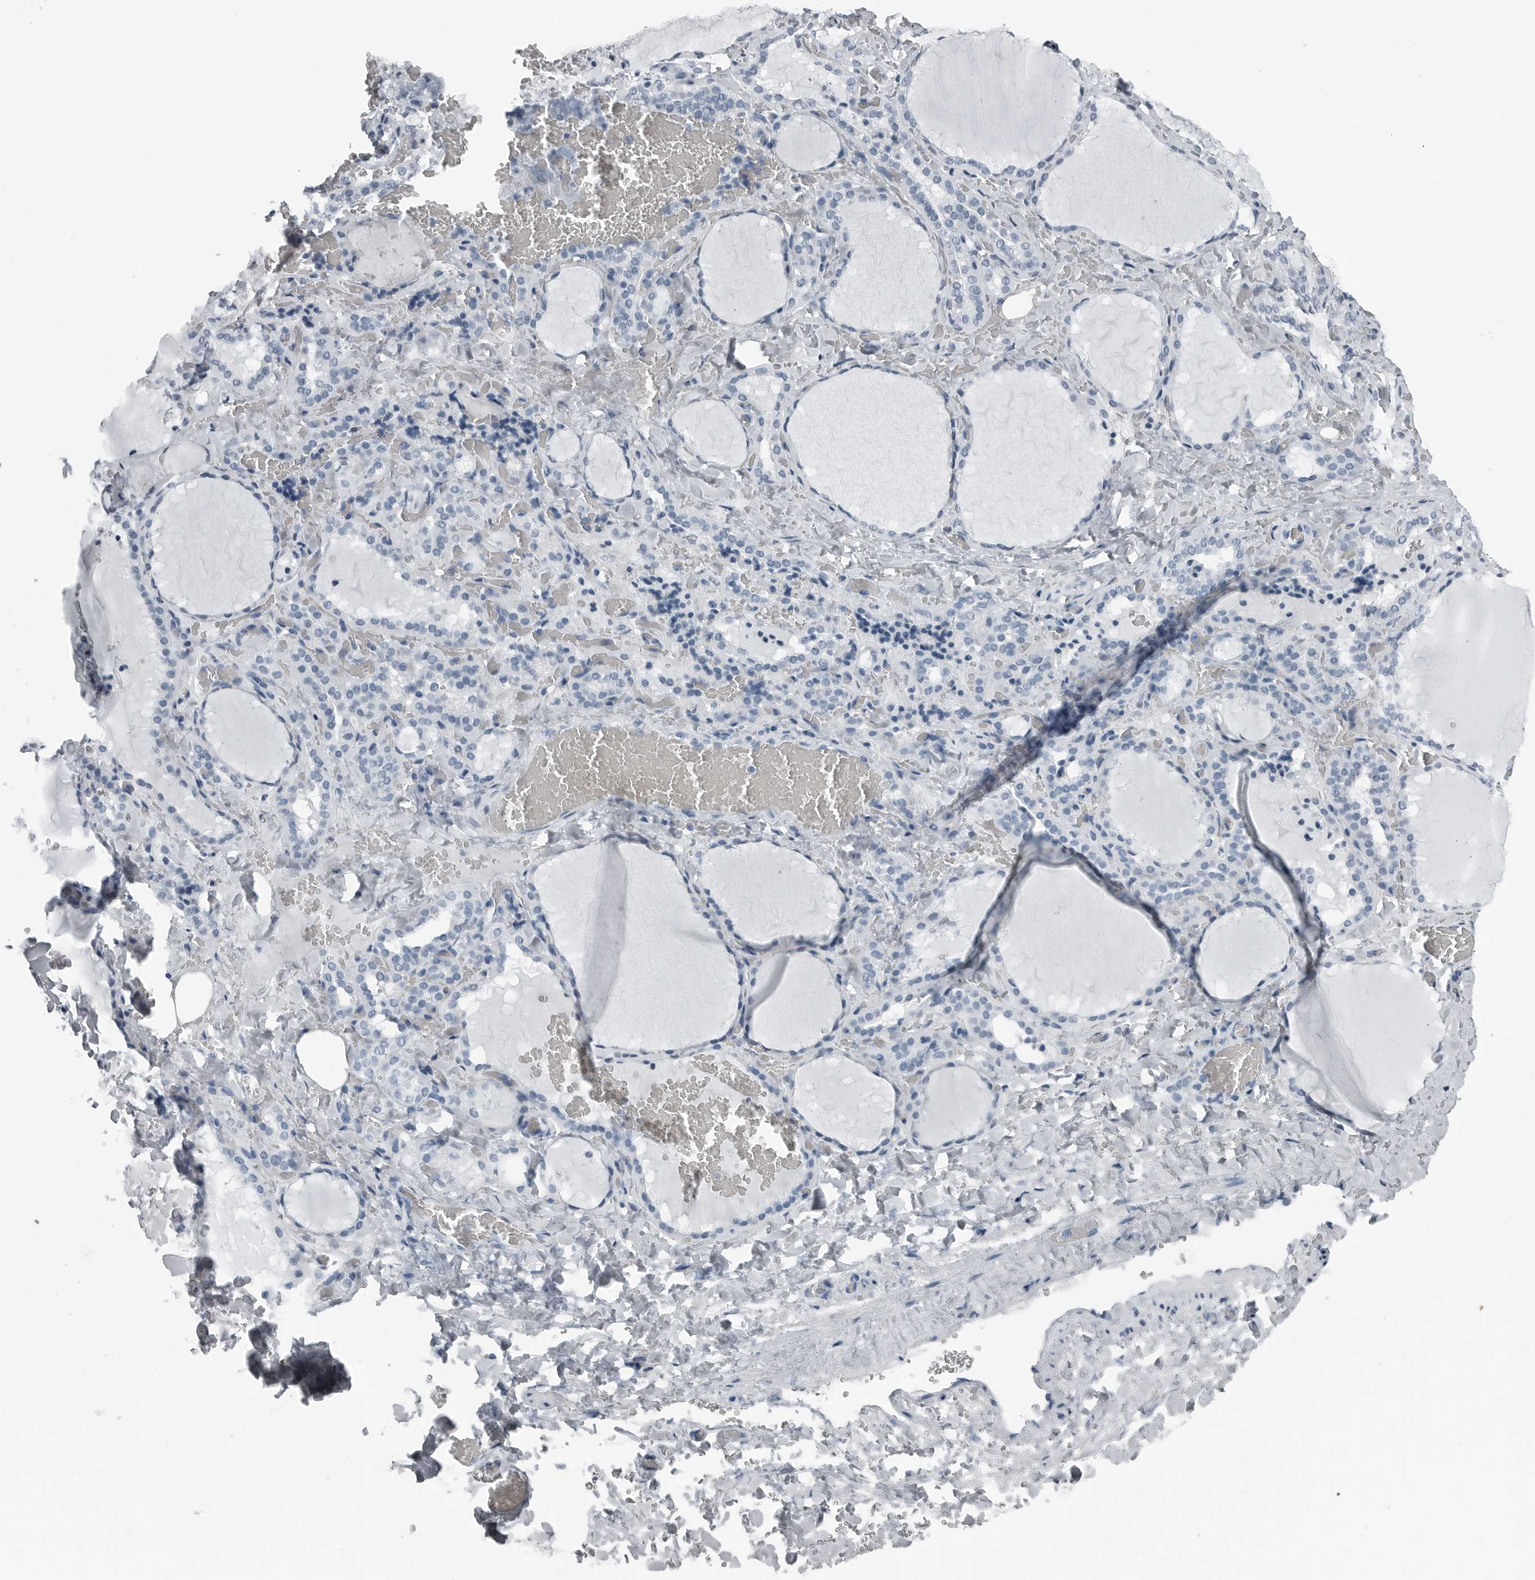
{"staining": {"intensity": "negative", "quantity": "none", "location": "none"}, "tissue": "thyroid gland", "cell_type": "Glandular cells", "image_type": "normal", "snomed": [{"axis": "morphology", "description": "Normal tissue, NOS"}, {"axis": "topography", "description": "Thyroid gland"}], "caption": "DAB (3,3'-diaminobenzidine) immunohistochemical staining of benign human thyroid gland reveals no significant expression in glandular cells.", "gene": "SPINK1", "patient": {"sex": "female", "age": 22}}